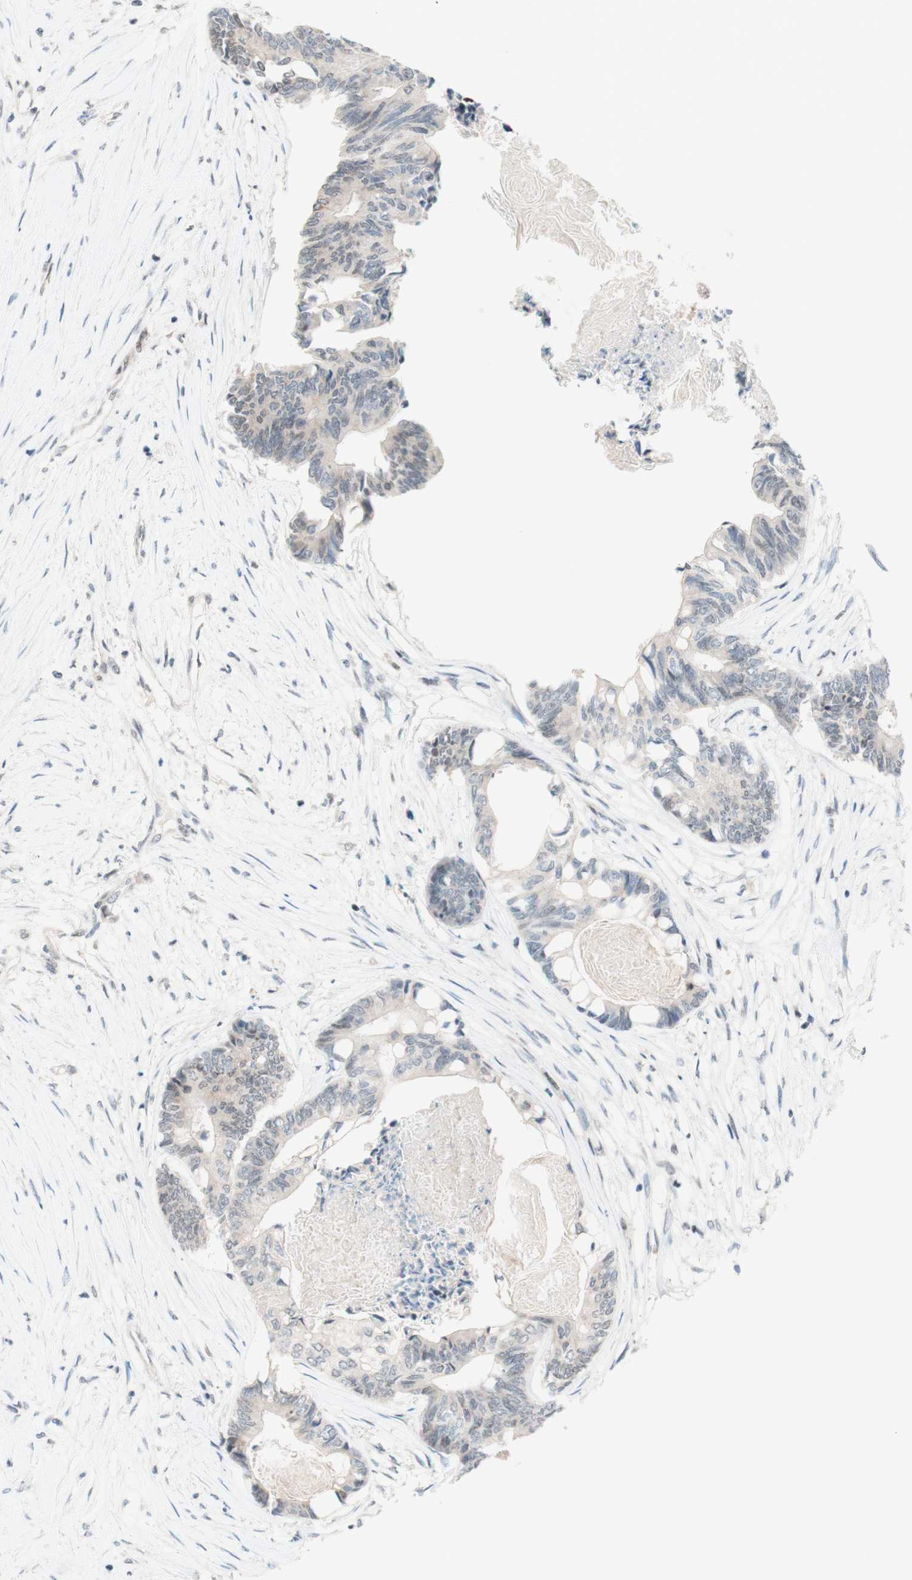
{"staining": {"intensity": "weak", "quantity": "<25%", "location": "nuclear"}, "tissue": "colorectal cancer", "cell_type": "Tumor cells", "image_type": "cancer", "snomed": [{"axis": "morphology", "description": "Adenocarcinoma, NOS"}, {"axis": "topography", "description": "Rectum"}], "caption": "Tumor cells show no significant staining in adenocarcinoma (colorectal).", "gene": "JPH1", "patient": {"sex": "male", "age": 63}}